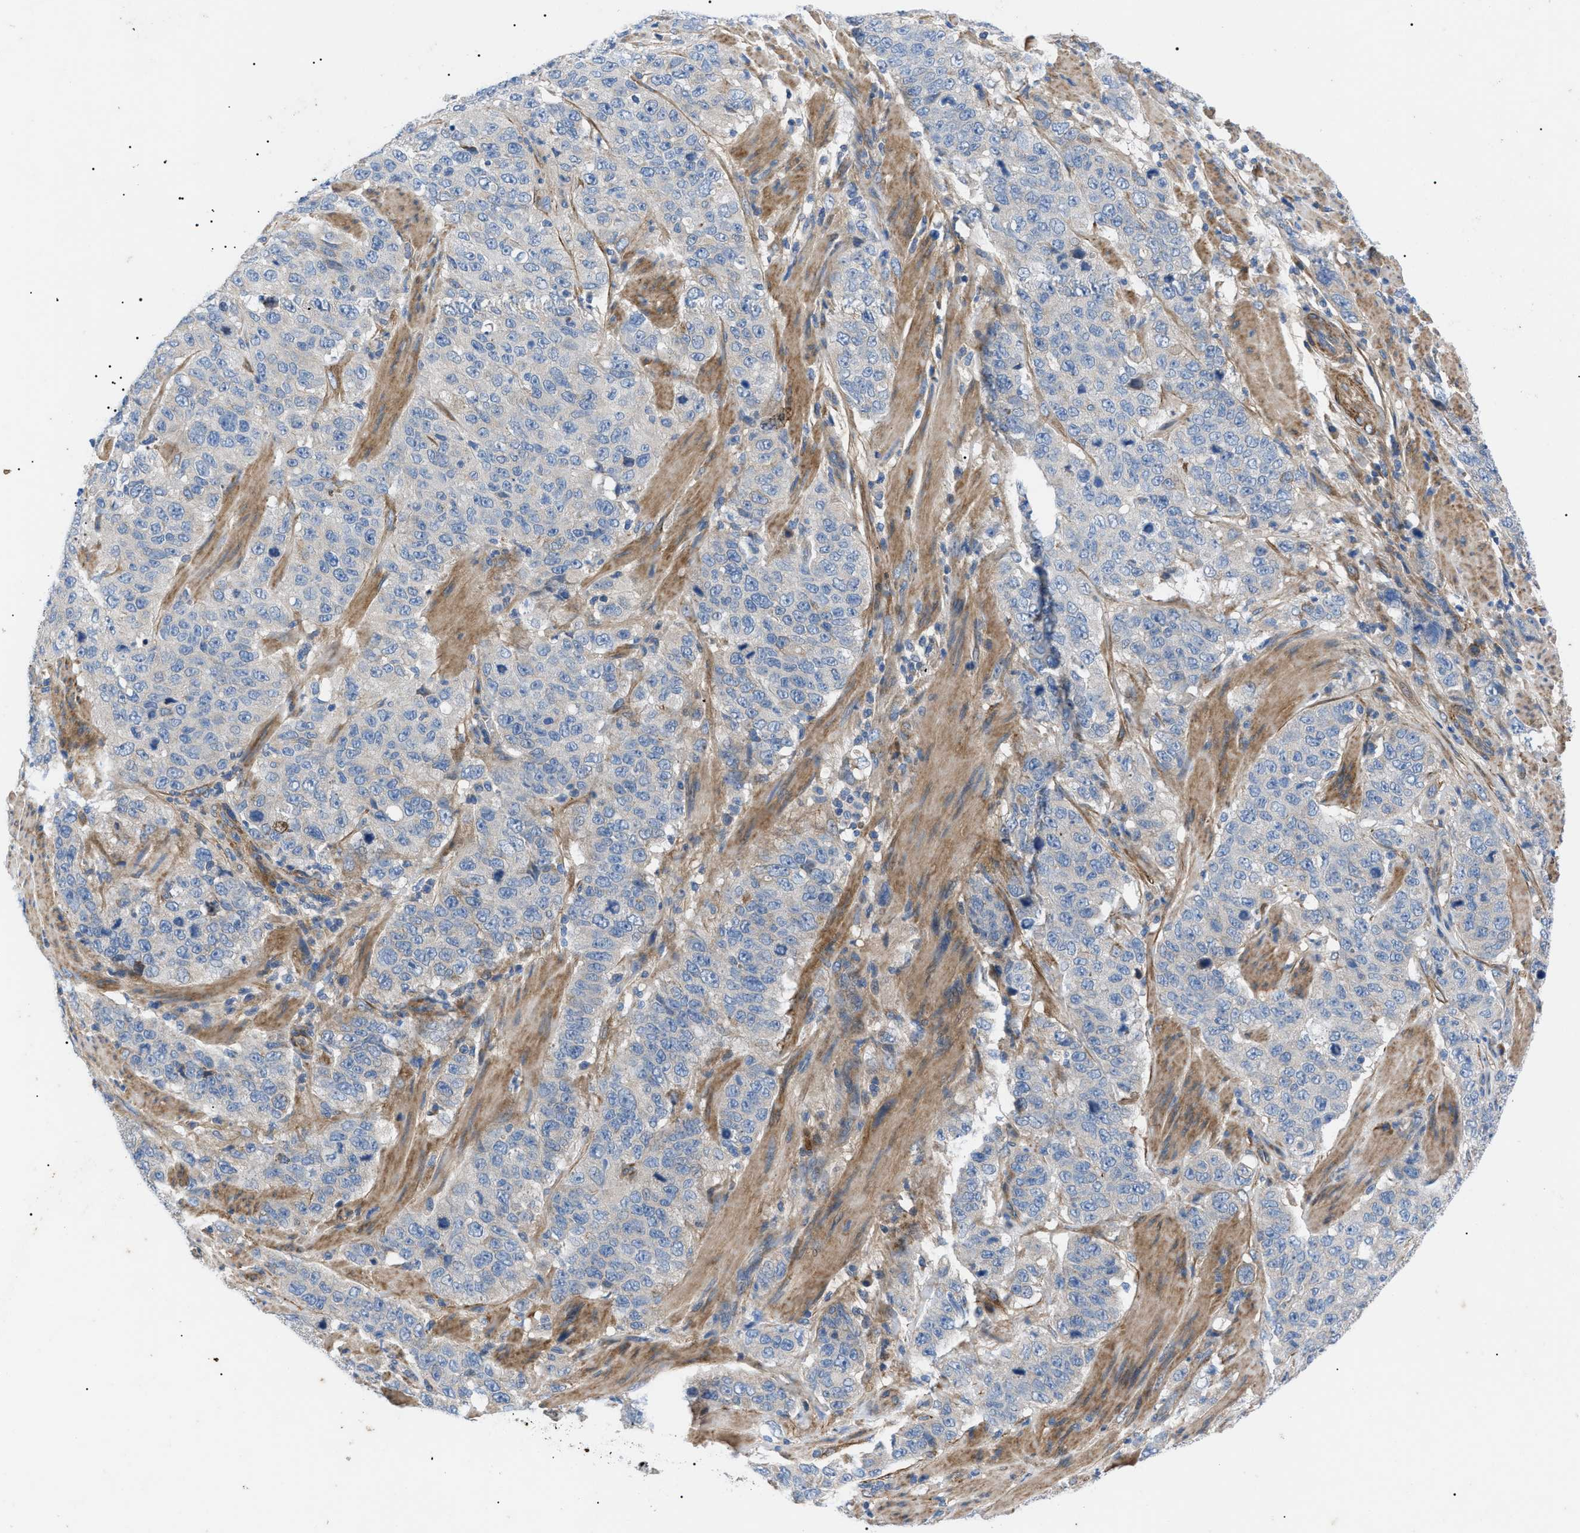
{"staining": {"intensity": "negative", "quantity": "none", "location": "none"}, "tissue": "stomach cancer", "cell_type": "Tumor cells", "image_type": "cancer", "snomed": [{"axis": "morphology", "description": "Adenocarcinoma, NOS"}, {"axis": "topography", "description": "Stomach"}], "caption": "A high-resolution micrograph shows immunohistochemistry (IHC) staining of stomach adenocarcinoma, which exhibits no significant staining in tumor cells.", "gene": "HSPB8", "patient": {"sex": "male", "age": 48}}